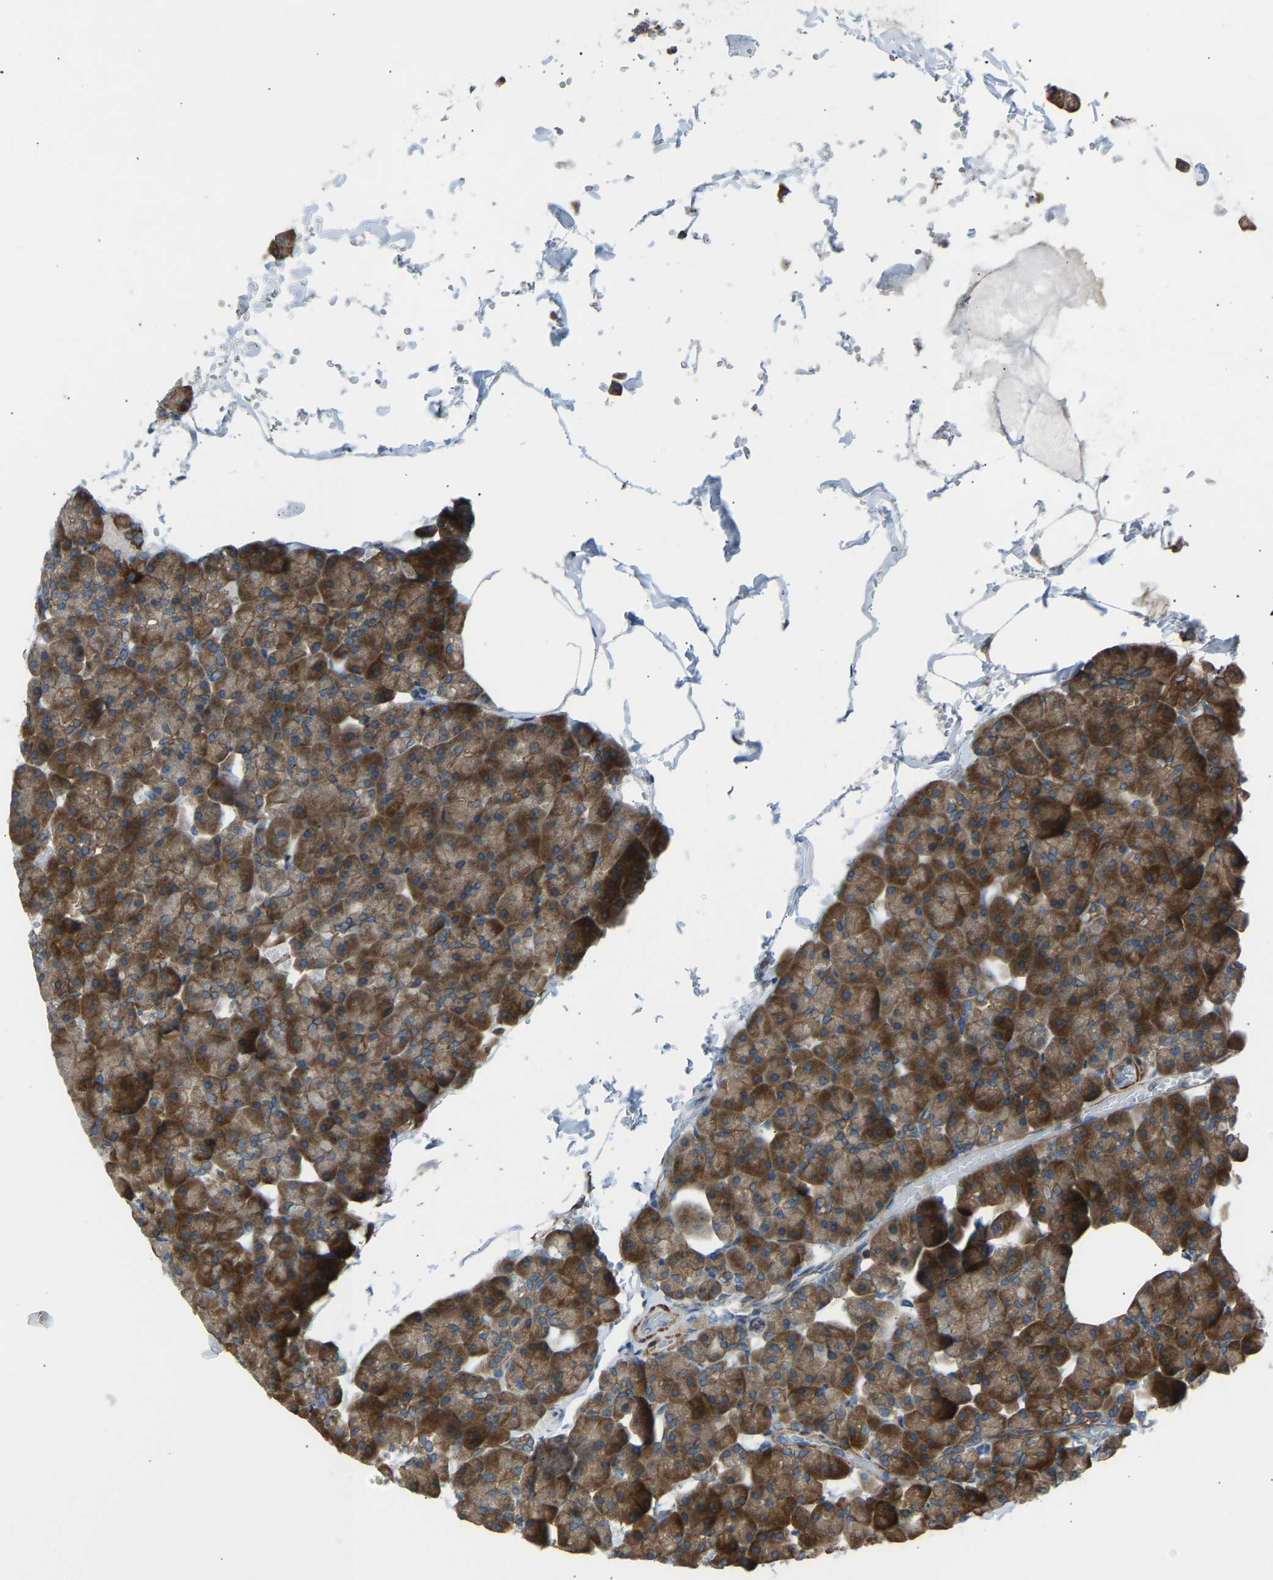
{"staining": {"intensity": "strong", "quantity": ">75%", "location": "cytoplasmic/membranous"}, "tissue": "pancreas", "cell_type": "Exocrine glandular cells", "image_type": "normal", "snomed": [{"axis": "morphology", "description": "Normal tissue, NOS"}, {"axis": "topography", "description": "Pancreas"}], "caption": "Immunohistochemical staining of unremarkable pancreas exhibits >75% levels of strong cytoplasmic/membranous protein expression in approximately >75% of exocrine glandular cells. The staining is performed using DAB (3,3'-diaminobenzidine) brown chromogen to label protein expression. The nuclei are counter-stained blue using hematoxylin.", "gene": "VPS41", "patient": {"sex": "male", "age": 35}}